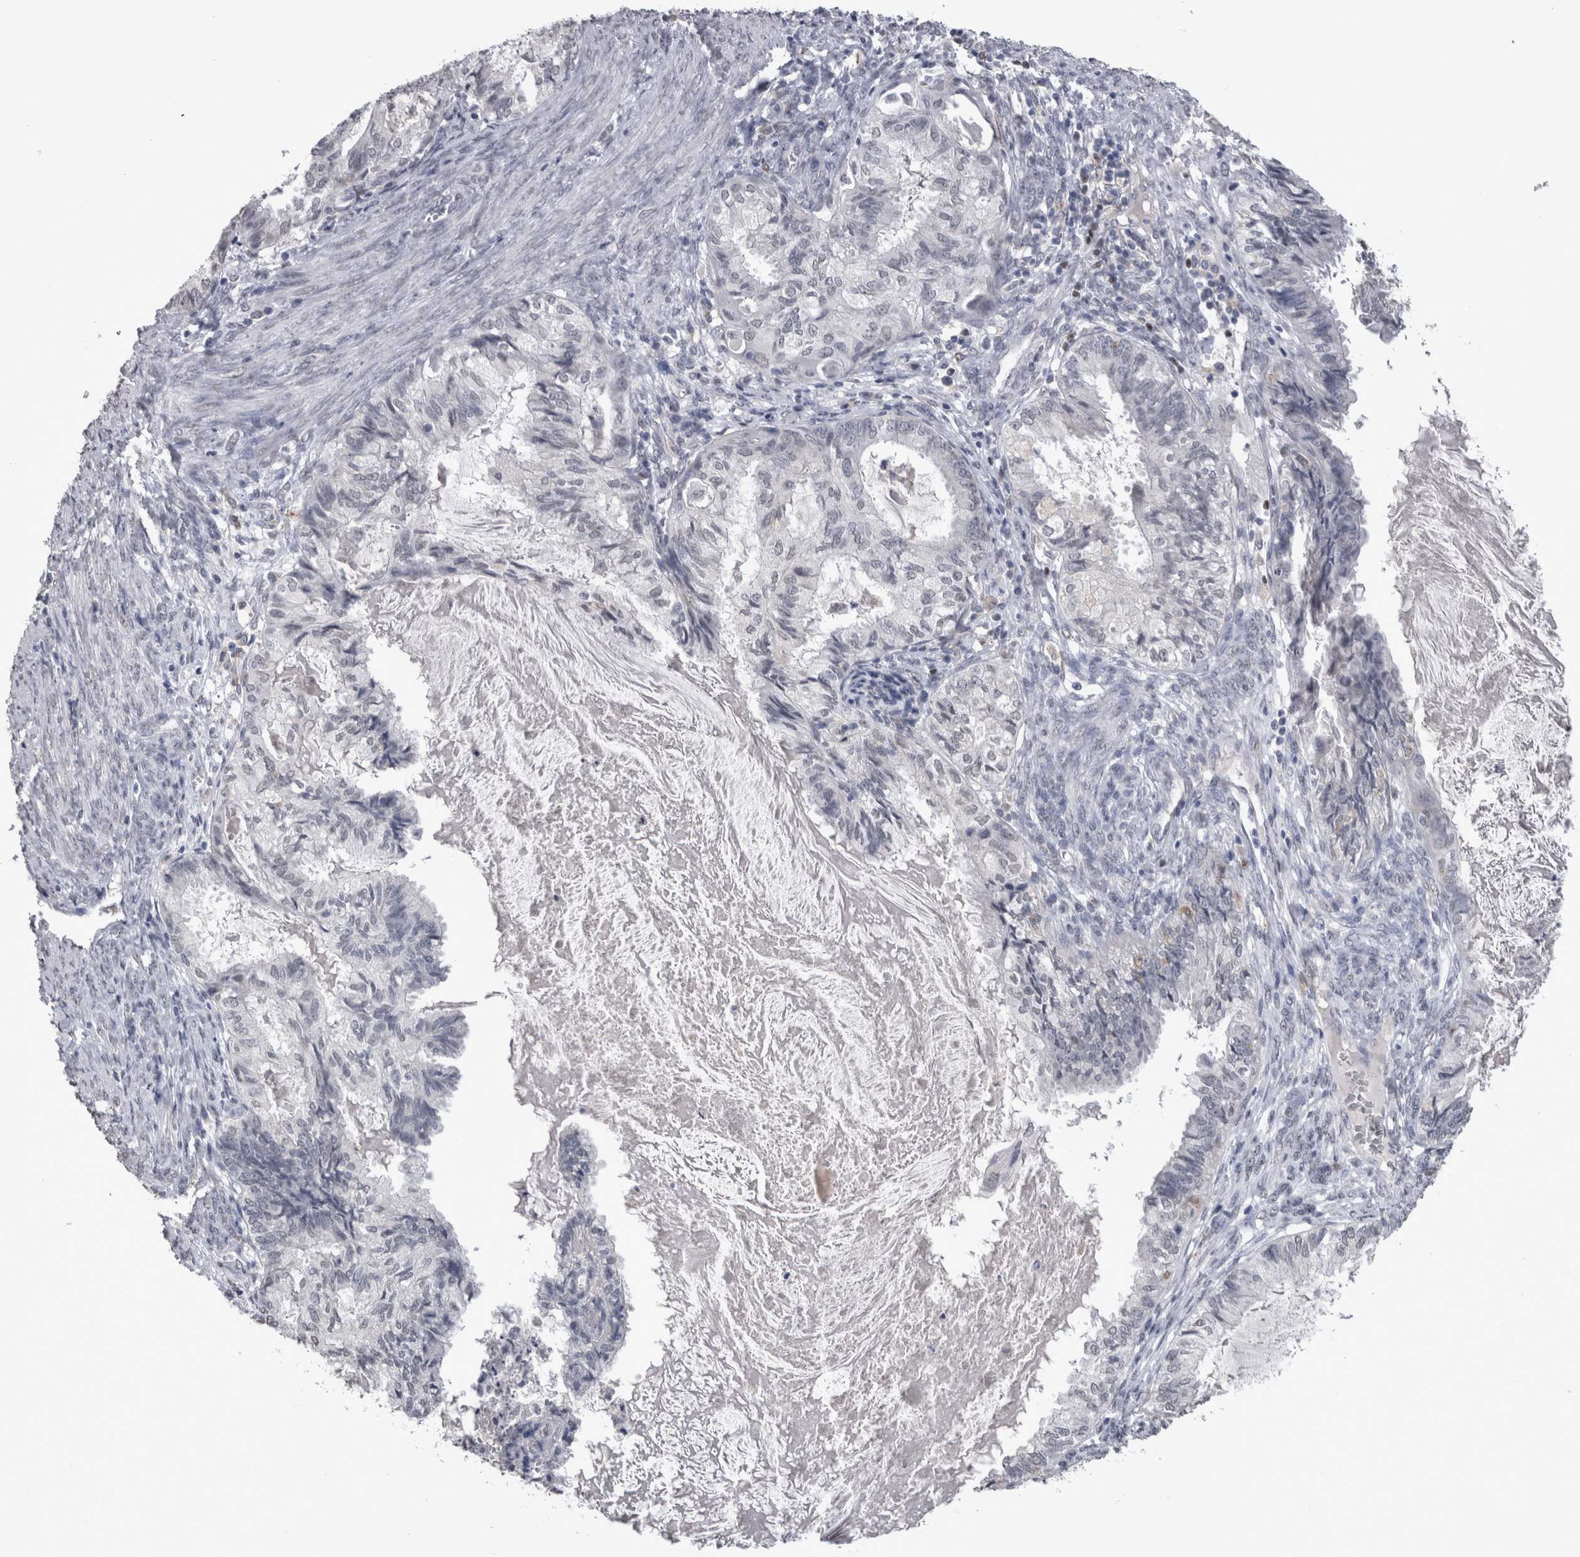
{"staining": {"intensity": "negative", "quantity": "none", "location": "none"}, "tissue": "cervical cancer", "cell_type": "Tumor cells", "image_type": "cancer", "snomed": [{"axis": "morphology", "description": "Normal tissue, NOS"}, {"axis": "morphology", "description": "Adenocarcinoma, NOS"}, {"axis": "topography", "description": "Cervix"}, {"axis": "topography", "description": "Endometrium"}], "caption": "This is a photomicrograph of immunohistochemistry staining of cervical cancer, which shows no staining in tumor cells.", "gene": "PAX5", "patient": {"sex": "female", "age": 86}}